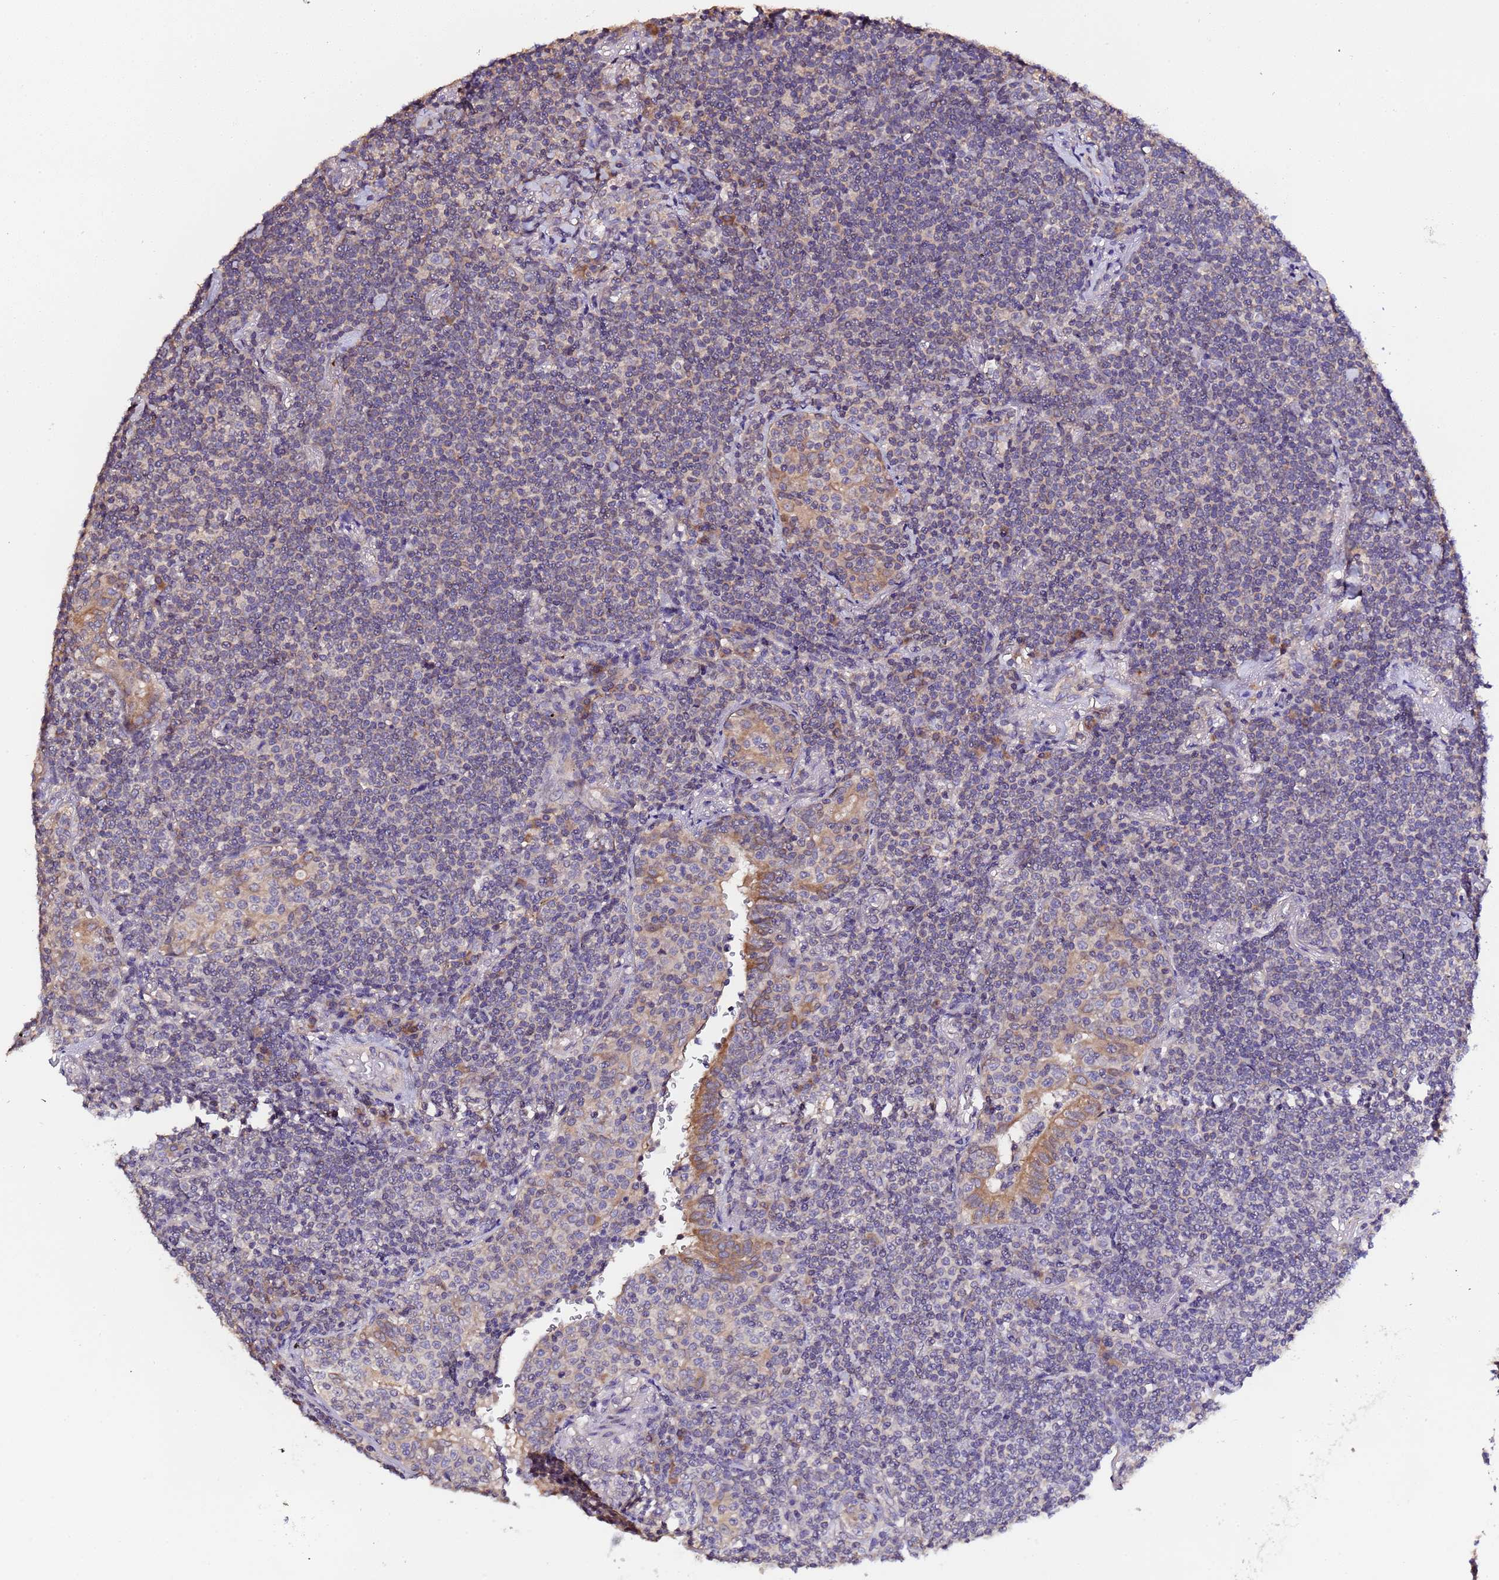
{"staining": {"intensity": "negative", "quantity": "none", "location": "none"}, "tissue": "lymphoma", "cell_type": "Tumor cells", "image_type": "cancer", "snomed": [{"axis": "morphology", "description": "Malignant lymphoma, non-Hodgkin's type, Low grade"}, {"axis": "topography", "description": "Lung"}], "caption": "High magnification brightfield microscopy of malignant lymphoma, non-Hodgkin's type (low-grade) stained with DAB (3,3'-diaminobenzidine) (brown) and counterstained with hematoxylin (blue): tumor cells show no significant expression.", "gene": "ELMOD2", "patient": {"sex": "female", "age": 71}}